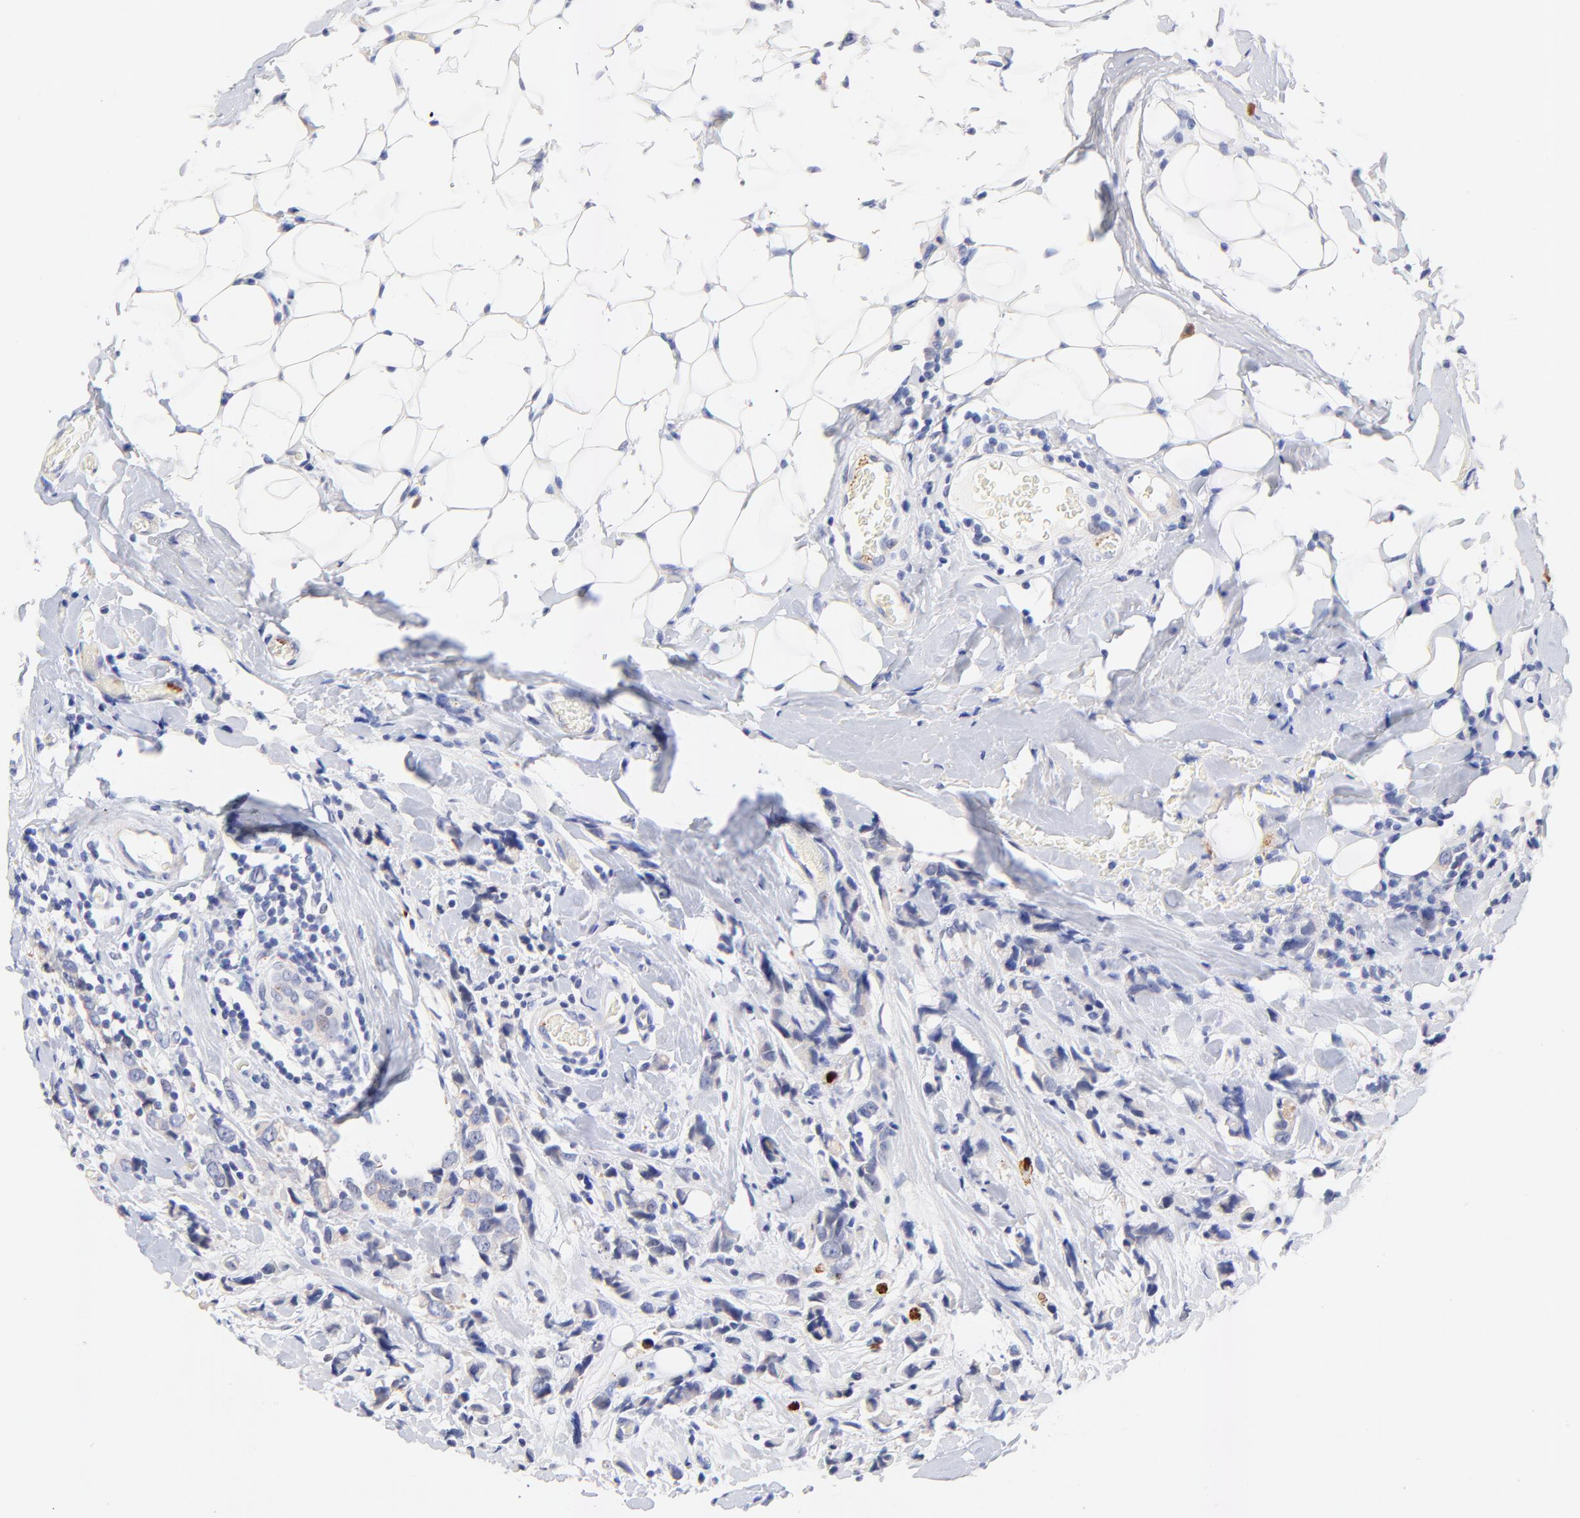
{"staining": {"intensity": "negative", "quantity": "none", "location": "none"}, "tissue": "breast cancer", "cell_type": "Tumor cells", "image_type": "cancer", "snomed": [{"axis": "morphology", "description": "Lobular carcinoma"}, {"axis": "topography", "description": "Breast"}], "caption": "The IHC photomicrograph has no significant expression in tumor cells of lobular carcinoma (breast) tissue. Brightfield microscopy of IHC stained with DAB (3,3'-diaminobenzidine) (brown) and hematoxylin (blue), captured at high magnification.", "gene": "FAM117B", "patient": {"sex": "female", "age": 57}}